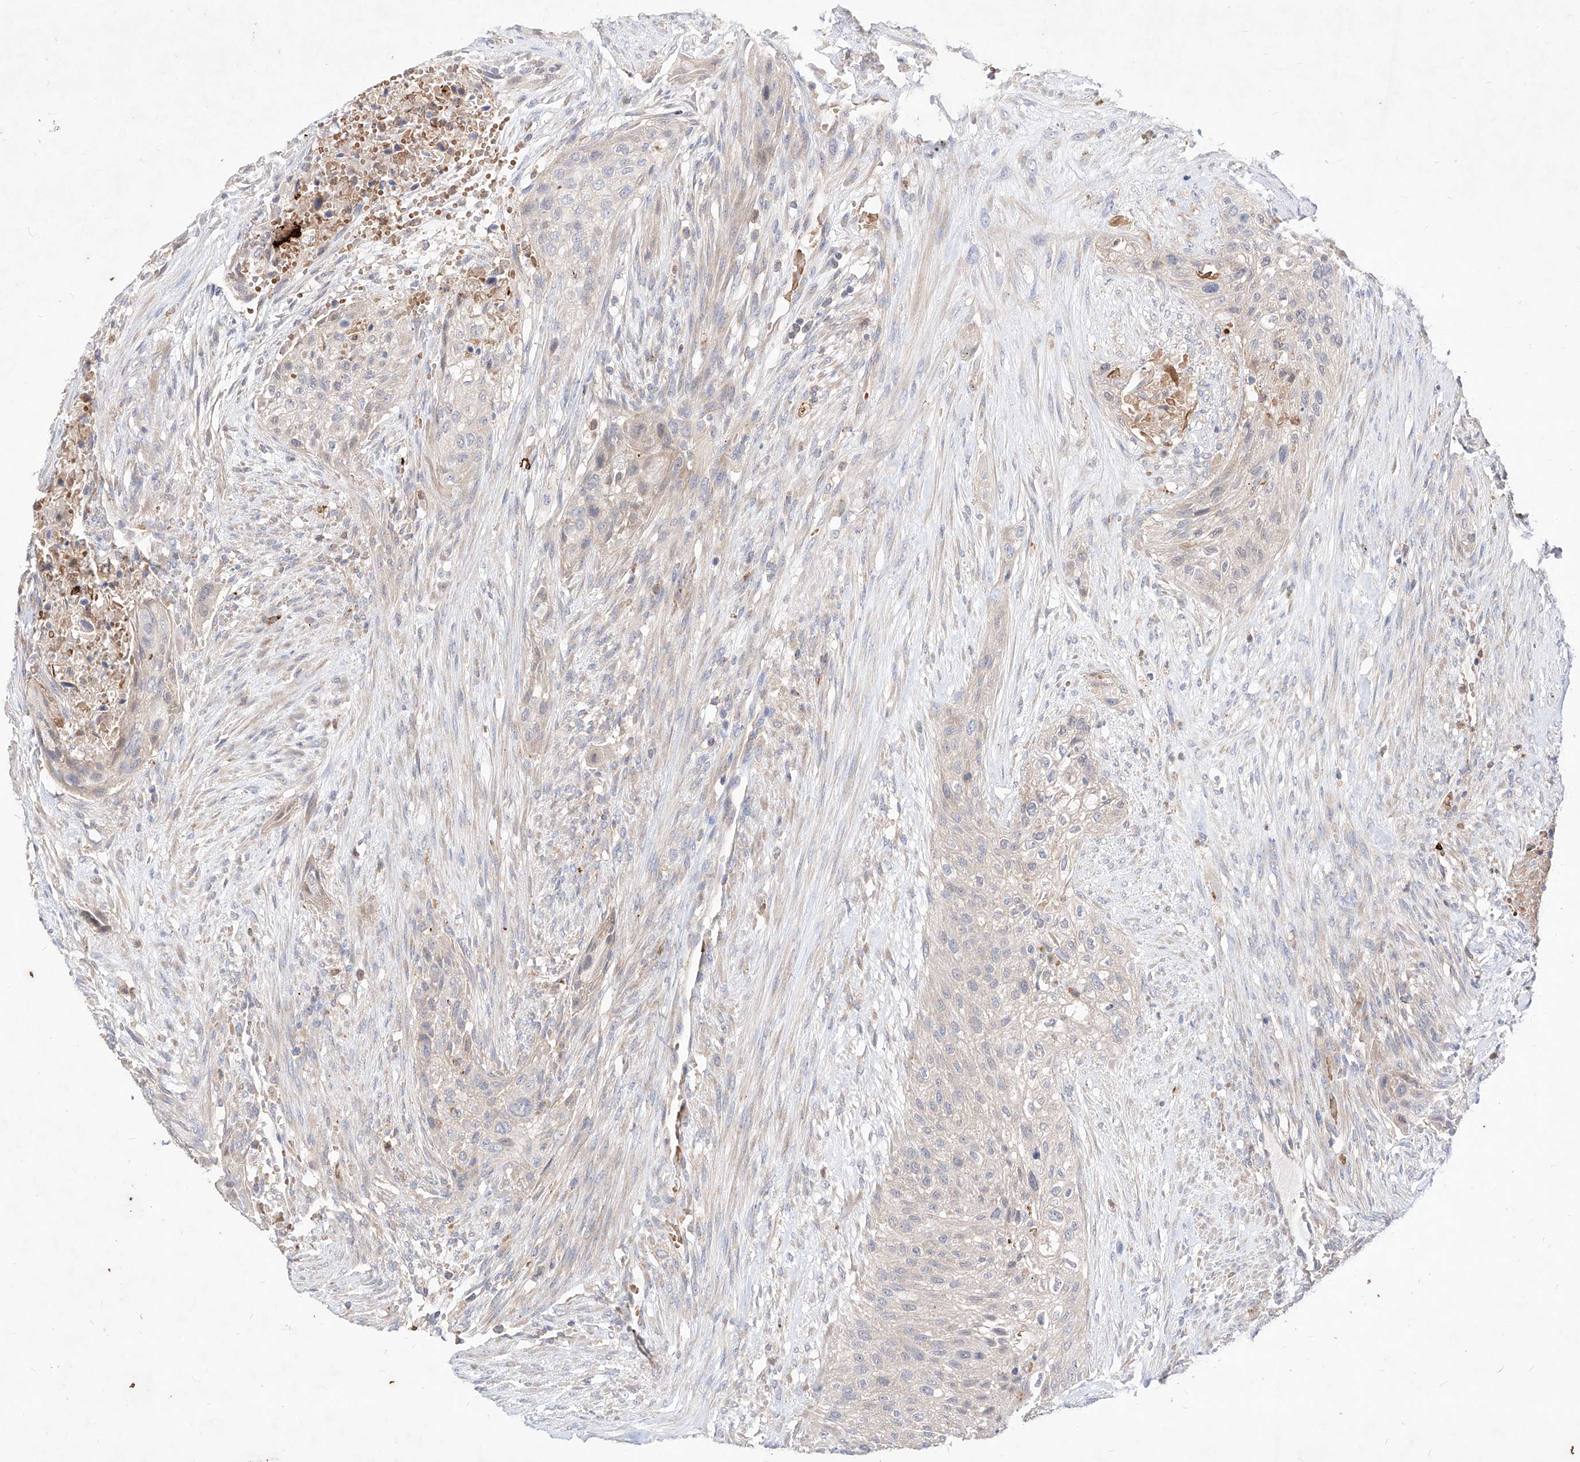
{"staining": {"intensity": "negative", "quantity": "none", "location": "none"}, "tissue": "urothelial cancer", "cell_type": "Tumor cells", "image_type": "cancer", "snomed": [{"axis": "morphology", "description": "Urothelial carcinoma, High grade"}, {"axis": "topography", "description": "Urinary bladder"}], "caption": "The immunohistochemistry micrograph has no significant positivity in tumor cells of urothelial cancer tissue. (DAB immunohistochemistry, high magnification).", "gene": "TSNAX", "patient": {"sex": "male", "age": 35}}